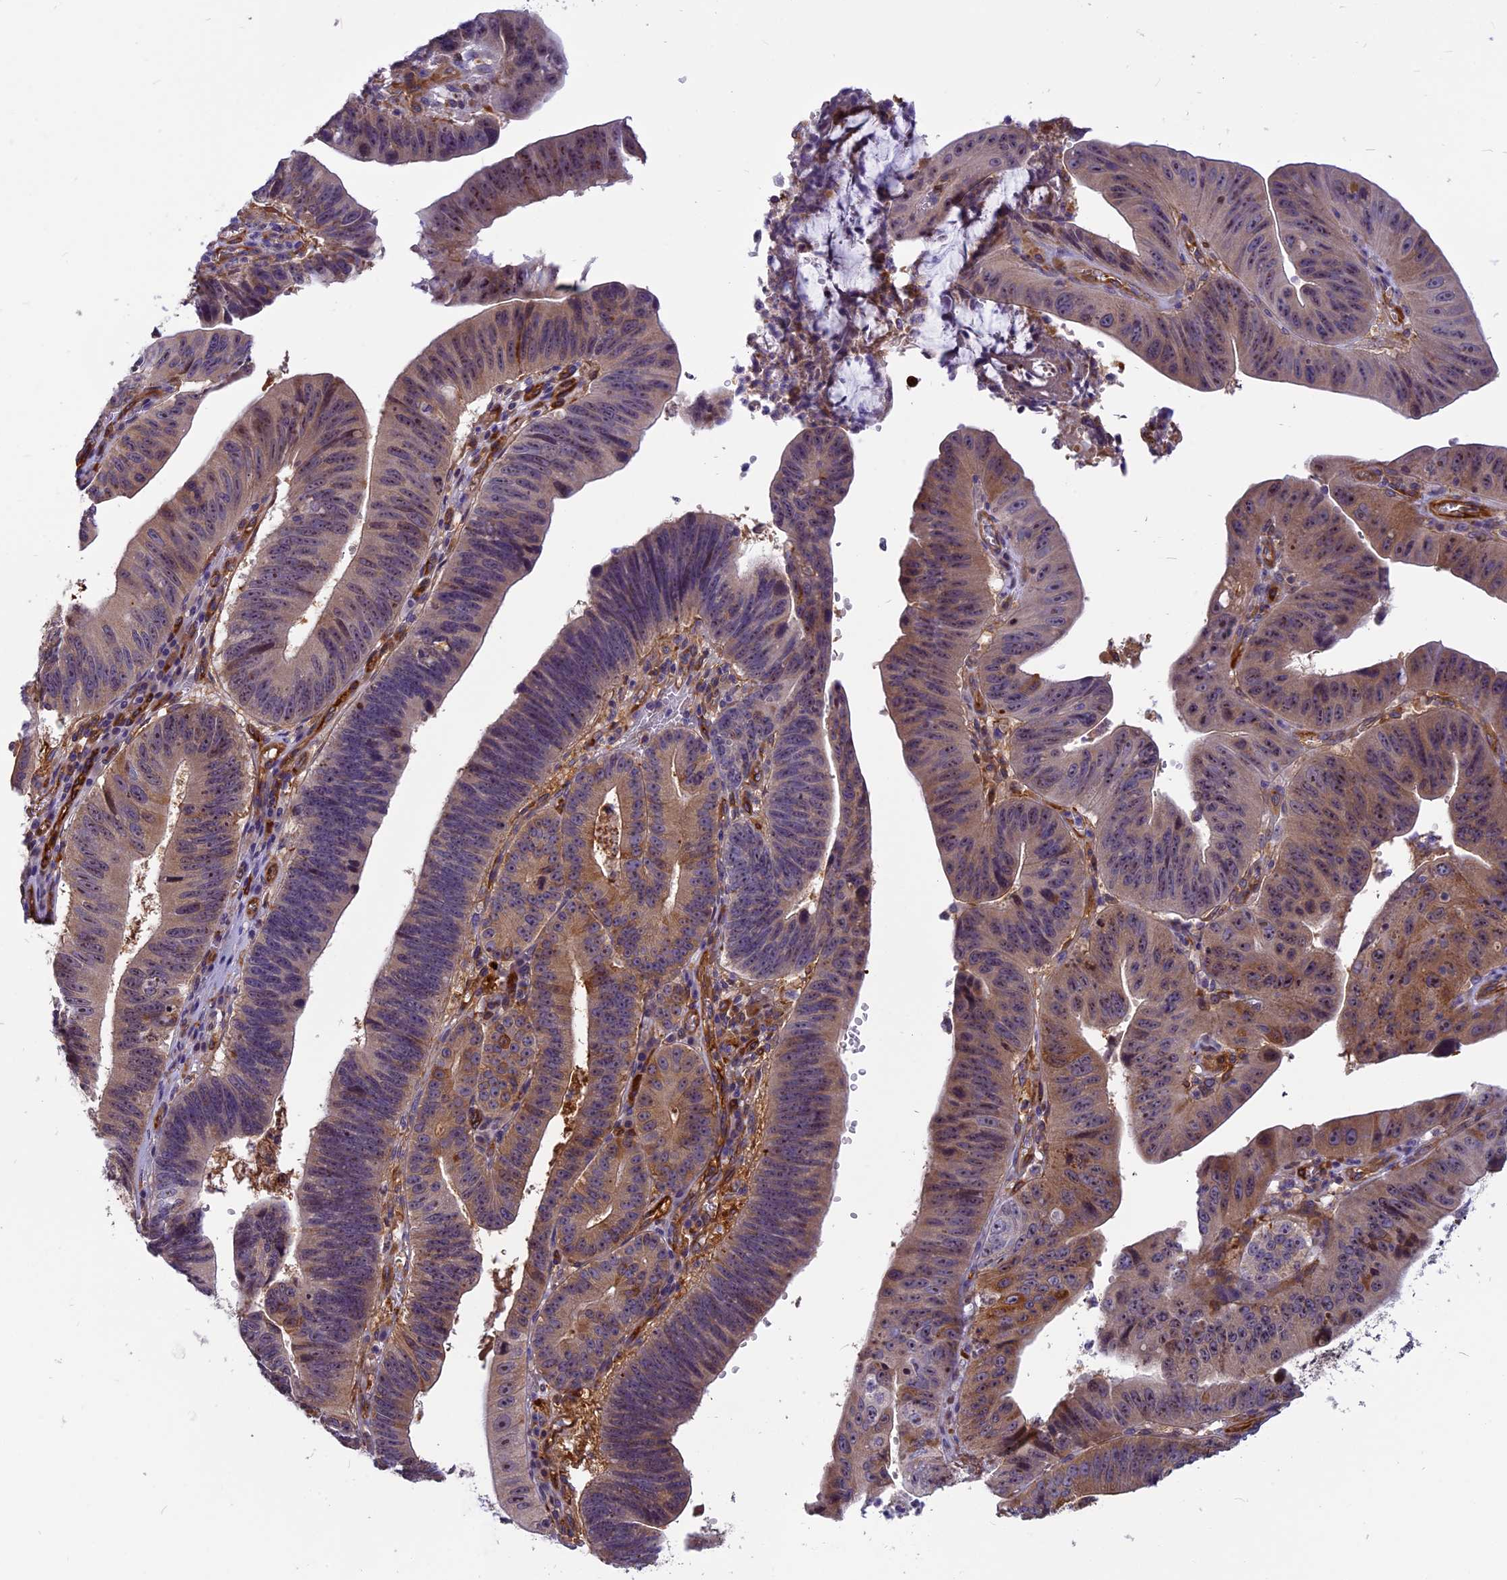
{"staining": {"intensity": "moderate", "quantity": ">75%", "location": "cytoplasmic/membranous"}, "tissue": "stomach cancer", "cell_type": "Tumor cells", "image_type": "cancer", "snomed": [{"axis": "morphology", "description": "Adenocarcinoma, NOS"}, {"axis": "topography", "description": "Stomach"}], "caption": "Immunohistochemical staining of human adenocarcinoma (stomach) demonstrates medium levels of moderate cytoplasmic/membranous positivity in about >75% of tumor cells. (Stains: DAB (3,3'-diaminobenzidine) in brown, nuclei in blue, Microscopy: brightfield microscopy at high magnification).", "gene": "EHBP1L1", "patient": {"sex": "male", "age": 59}}